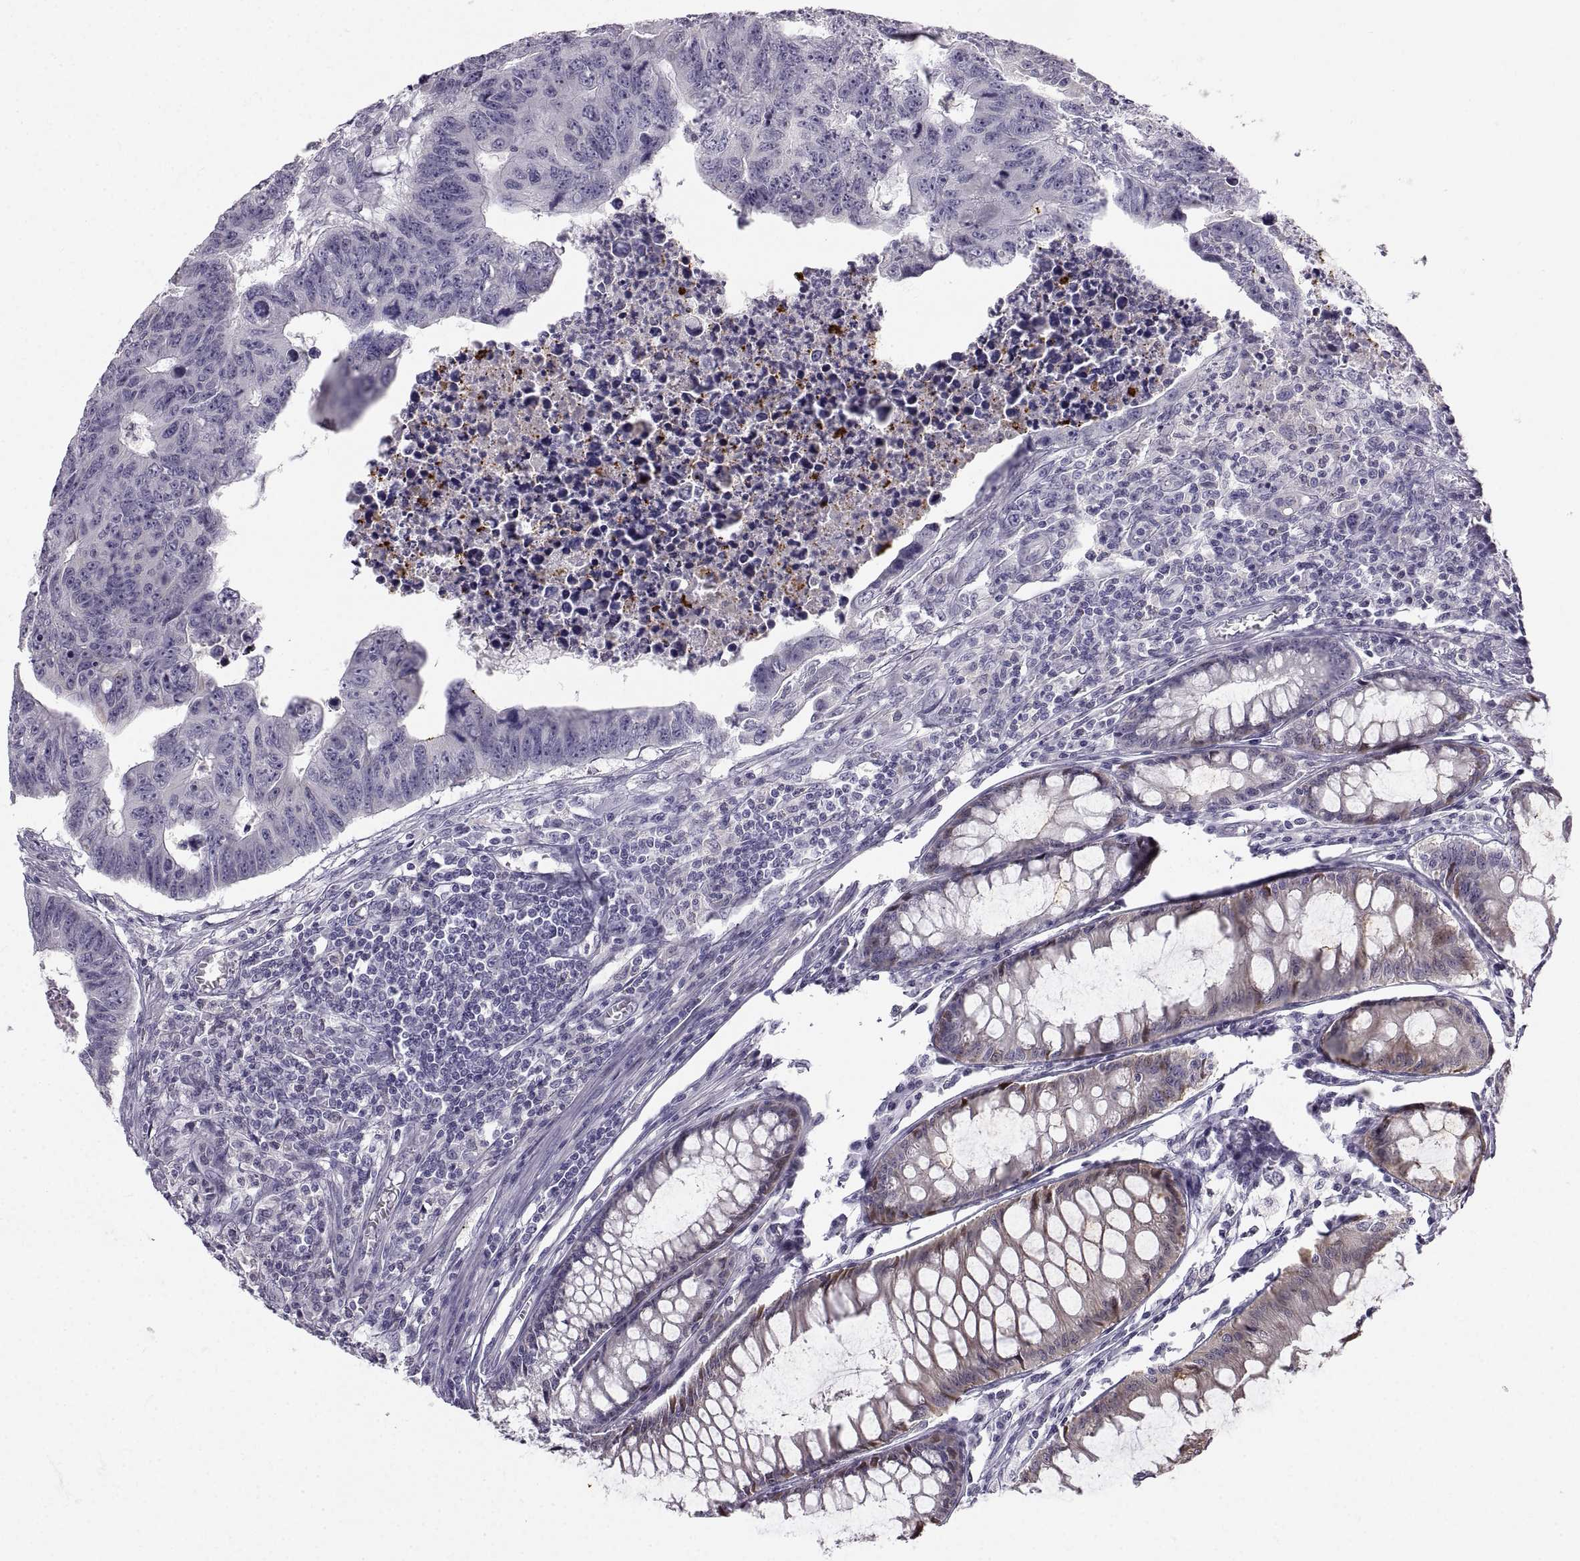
{"staining": {"intensity": "negative", "quantity": "none", "location": "none"}, "tissue": "colorectal cancer", "cell_type": "Tumor cells", "image_type": "cancer", "snomed": [{"axis": "morphology", "description": "Adenocarcinoma, NOS"}, {"axis": "topography", "description": "Rectum"}], "caption": "Colorectal cancer (adenocarcinoma) was stained to show a protein in brown. There is no significant positivity in tumor cells. Brightfield microscopy of IHC stained with DAB (3,3'-diaminobenzidine) (brown) and hematoxylin (blue), captured at high magnification.", "gene": "ZNF185", "patient": {"sex": "female", "age": 85}}